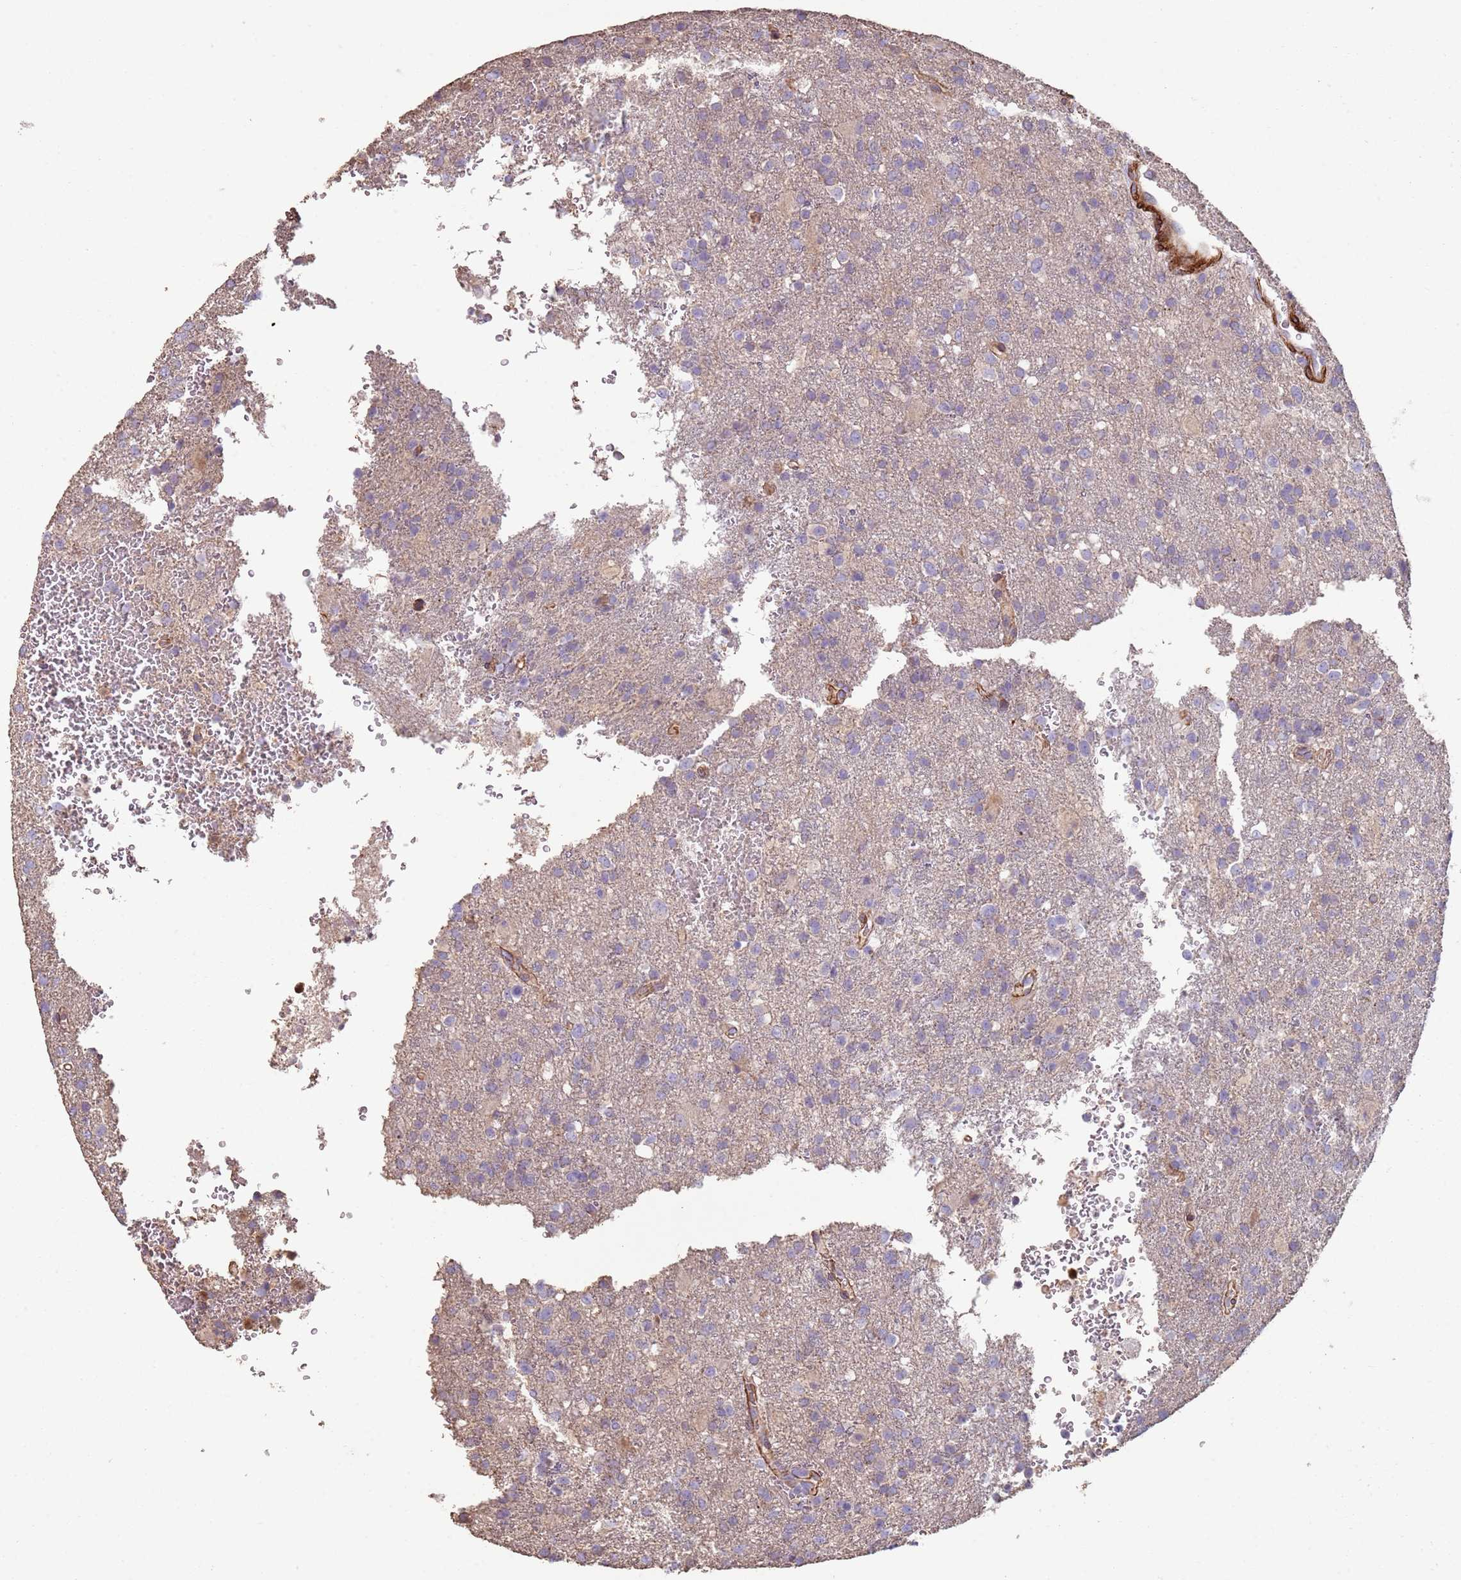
{"staining": {"intensity": "negative", "quantity": "none", "location": "none"}, "tissue": "glioma", "cell_type": "Tumor cells", "image_type": "cancer", "snomed": [{"axis": "morphology", "description": "Glioma, malignant, High grade"}, {"axis": "topography", "description": "Brain"}], "caption": "Malignant glioma (high-grade) was stained to show a protein in brown. There is no significant positivity in tumor cells.", "gene": "PHLPP2", "patient": {"sex": "female", "age": 74}}